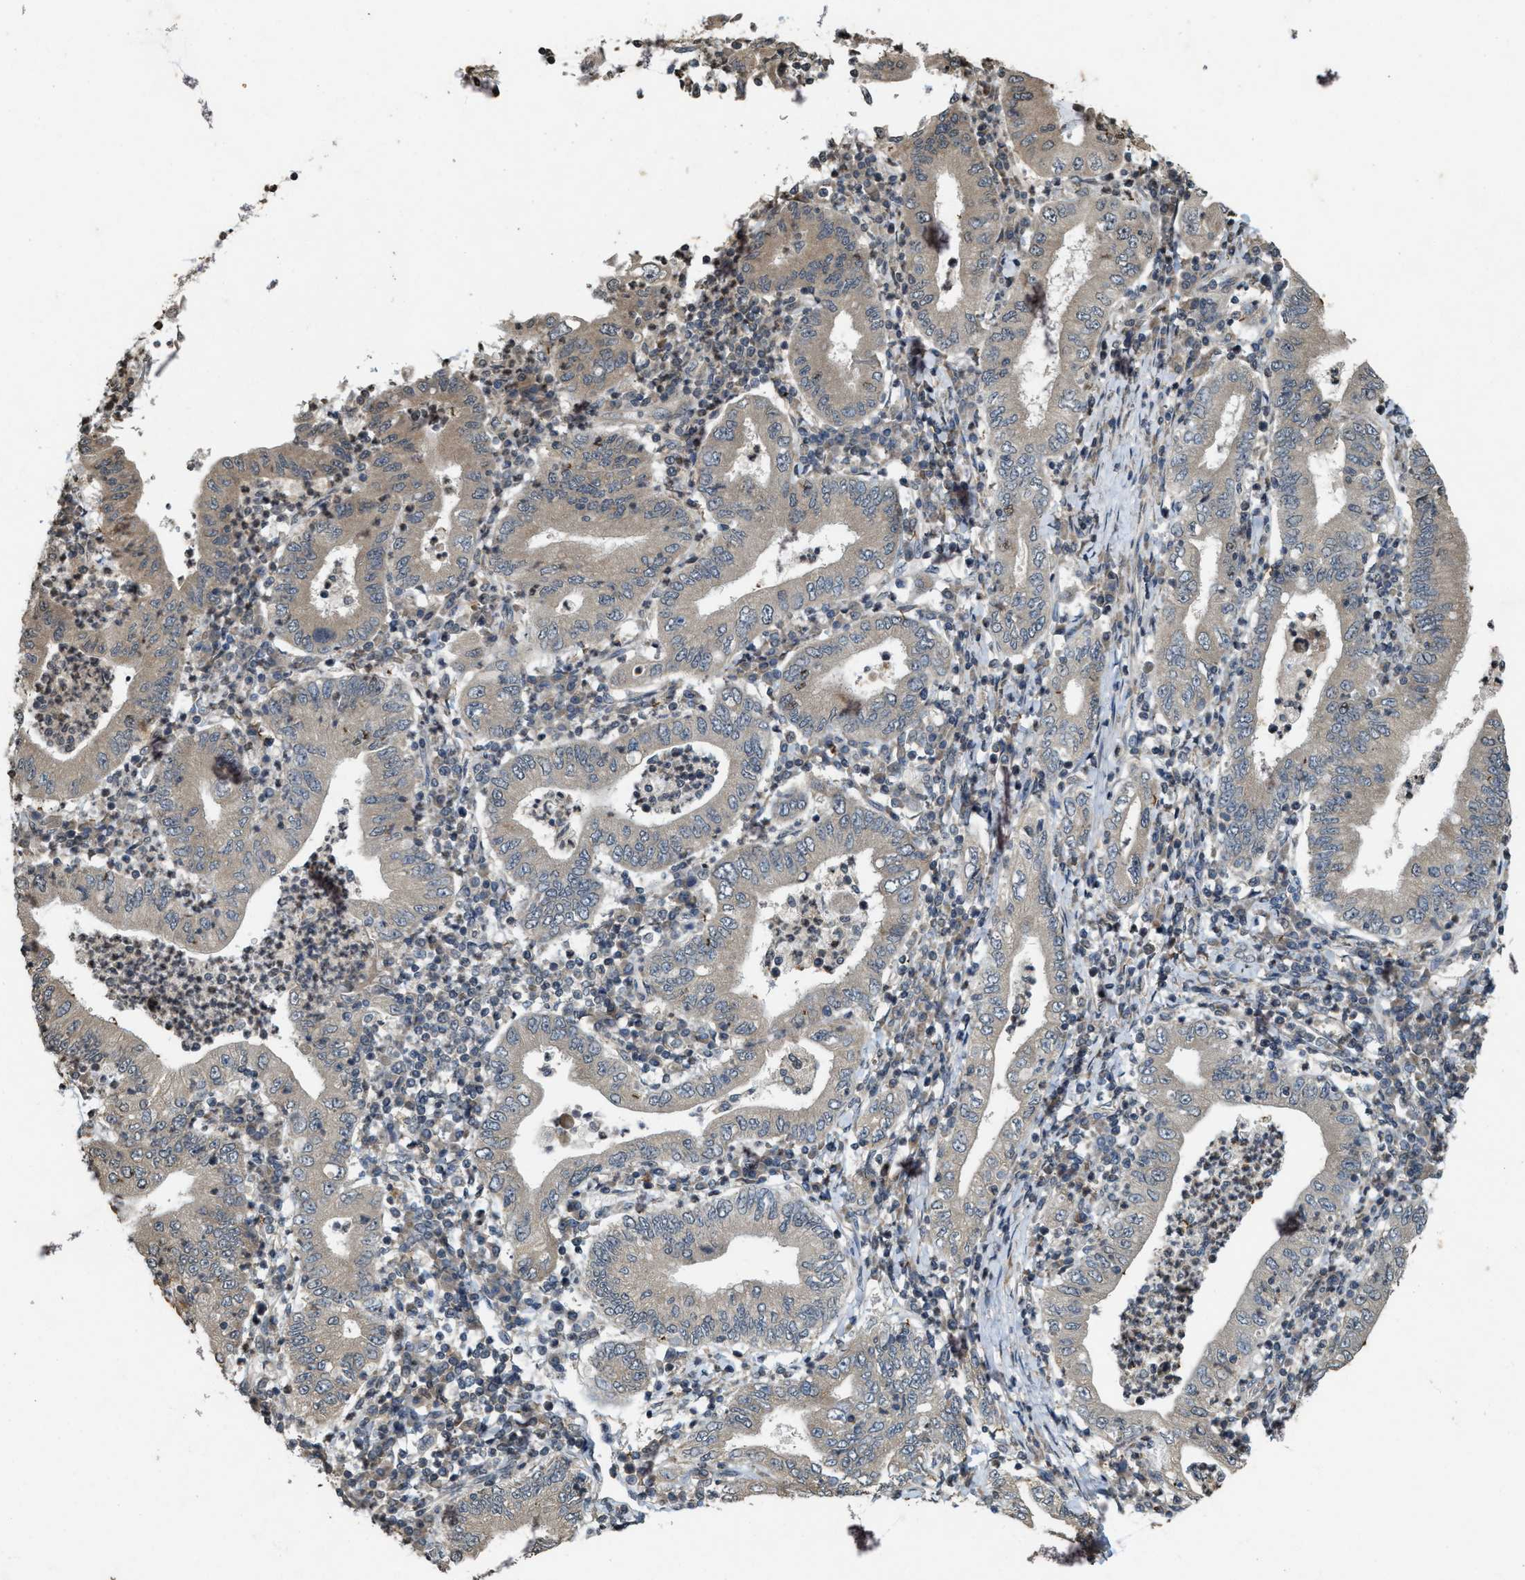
{"staining": {"intensity": "weak", "quantity": "25%-75%", "location": "cytoplasmic/membranous"}, "tissue": "stomach cancer", "cell_type": "Tumor cells", "image_type": "cancer", "snomed": [{"axis": "morphology", "description": "Normal tissue, NOS"}, {"axis": "morphology", "description": "Adenocarcinoma, NOS"}, {"axis": "topography", "description": "Esophagus"}, {"axis": "topography", "description": "Stomach, upper"}, {"axis": "topography", "description": "Peripheral nerve tissue"}], "caption": "There is low levels of weak cytoplasmic/membranous staining in tumor cells of stomach cancer (adenocarcinoma), as demonstrated by immunohistochemical staining (brown color).", "gene": "KIF21A", "patient": {"sex": "male", "age": 62}}